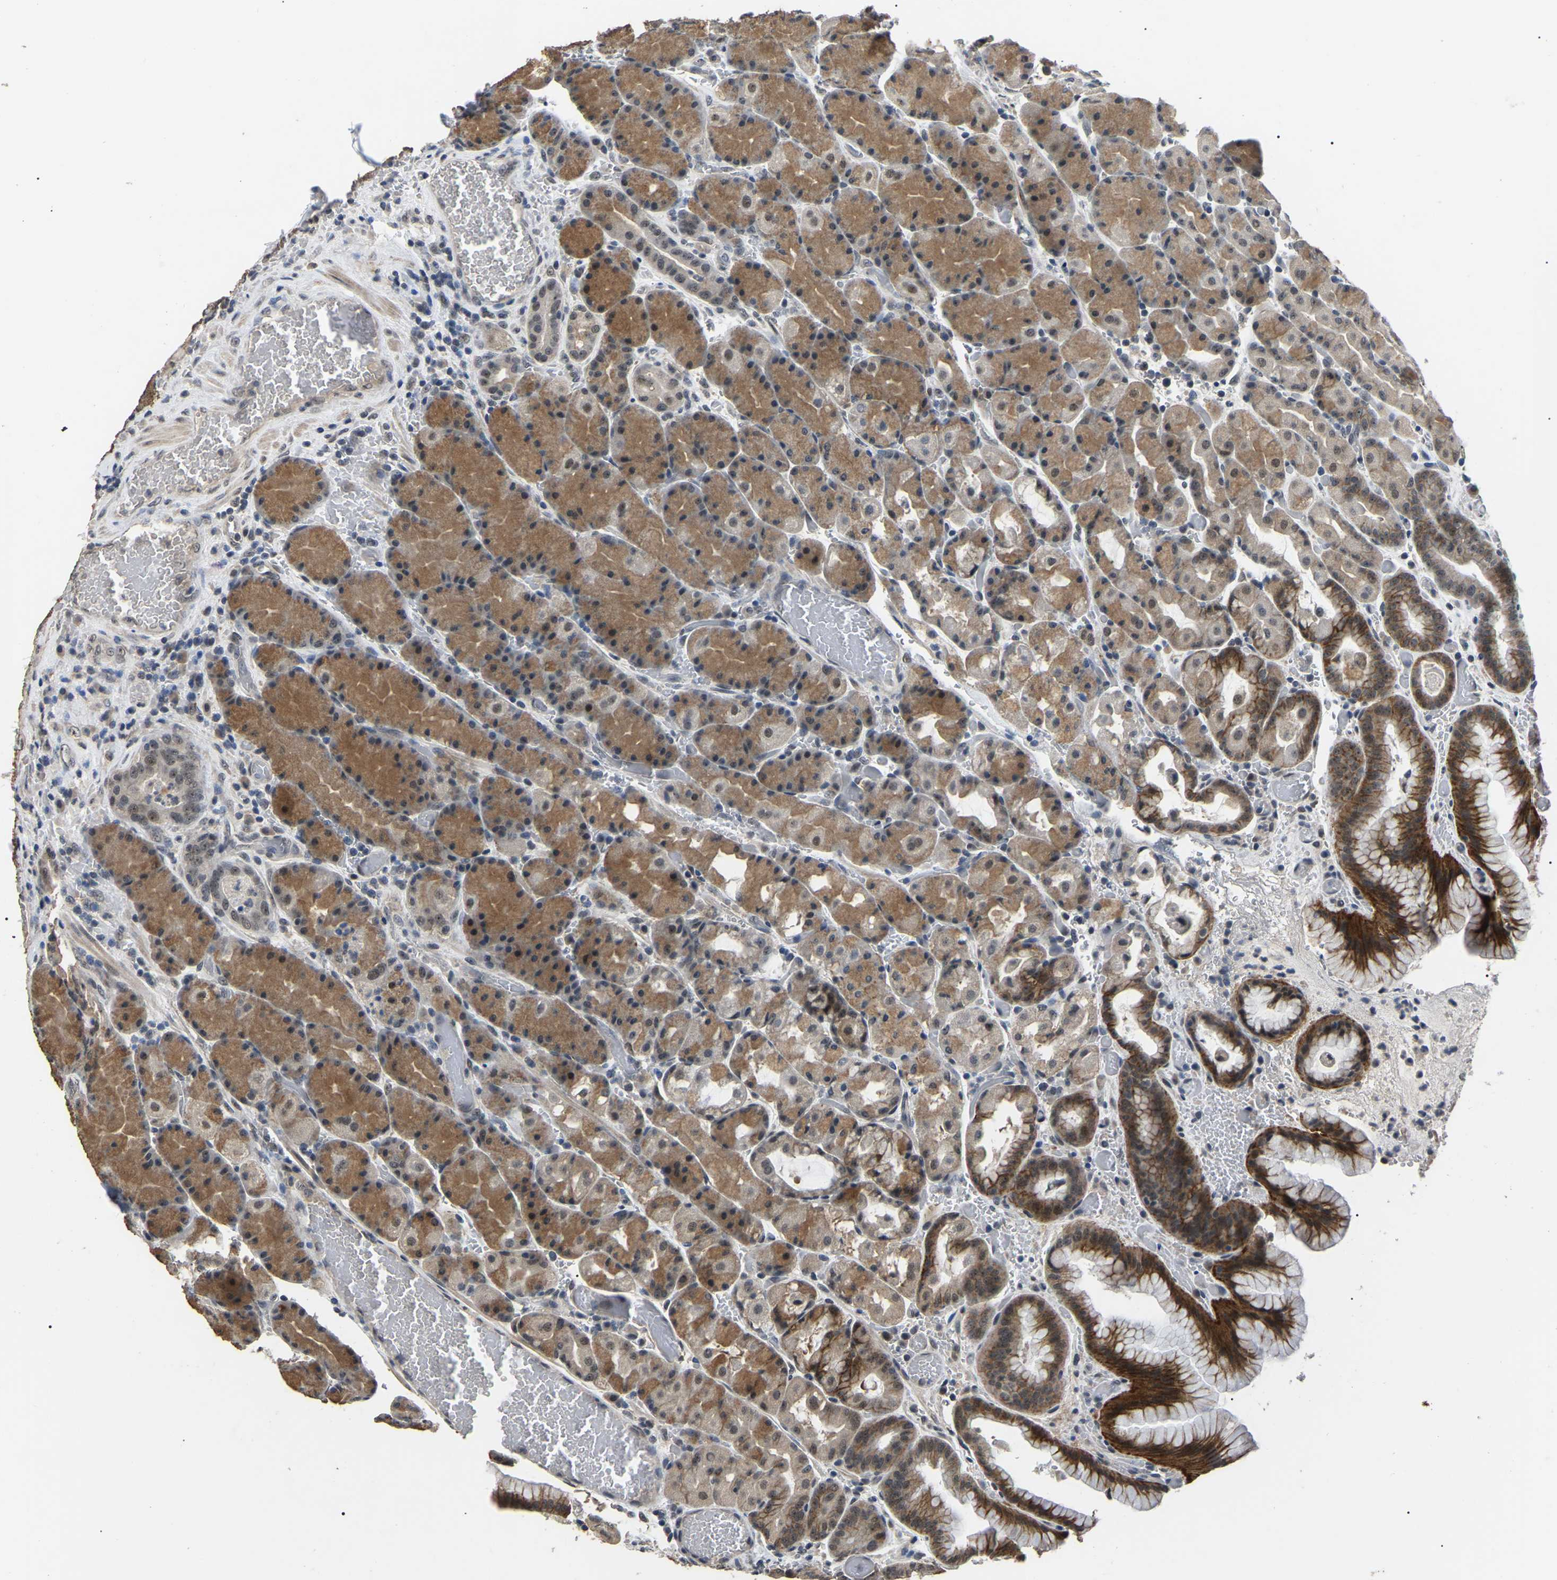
{"staining": {"intensity": "moderate", "quantity": ">75%", "location": "cytoplasmic/membranous,nuclear"}, "tissue": "stomach", "cell_type": "Glandular cells", "image_type": "normal", "snomed": [{"axis": "morphology", "description": "Normal tissue, NOS"}, {"axis": "morphology", "description": "Carcinoid, malignant, NOS"}, {"axis": "topography", "description": "Stomach, upper"}], "caption": "Stomach stained with immunohistochemistry exhibits moderate cytoplasmic/membranous,nuclear expression in about >75% of glandular cells. The staining was performed using DAB, with brown indicating positive protein expression. Nuclei are stained blue with hematoxylin.", "gene": "PPM1E", "patient": {"sex": "male", "age": 39}}